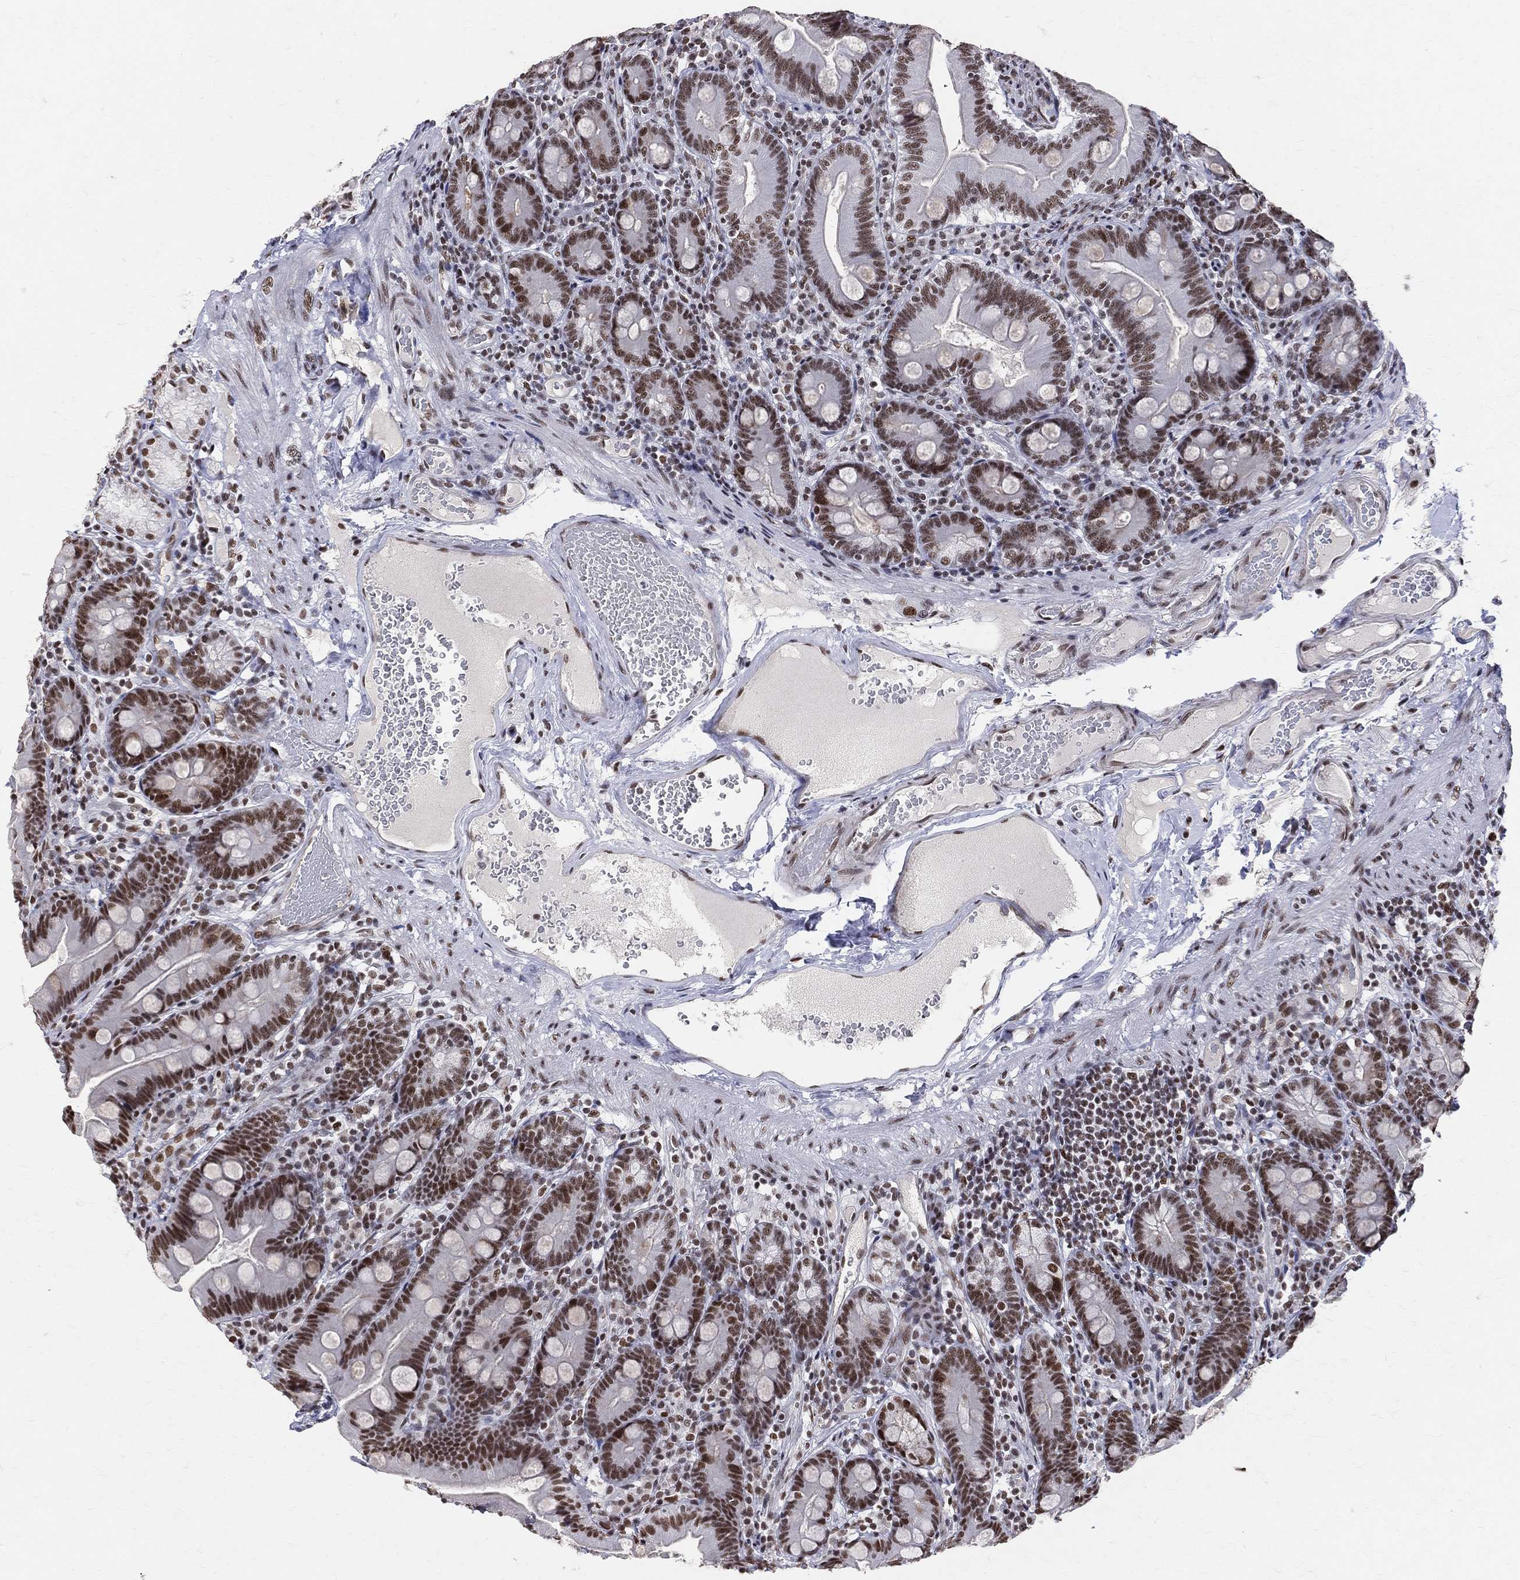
{"staining": {"intensity": "strong", "quantity": ">75%", "location": "nuclear"}, "tissue": "duodenum", "cell_type": "Glandular cells", "image_type": "normal", "snomed": [{"axis": "morphology", "description": "Normal tissue, NOS"}, {"axis": "topography", "description": "Duodenum"}], "caption": "The histopathology image reveals staining of benign duodenum, revealing strong nuclear protein expression (brown color) within glandular cells.", "gene": "CDK7", "patient": {"sex": "female", "age": 67}}